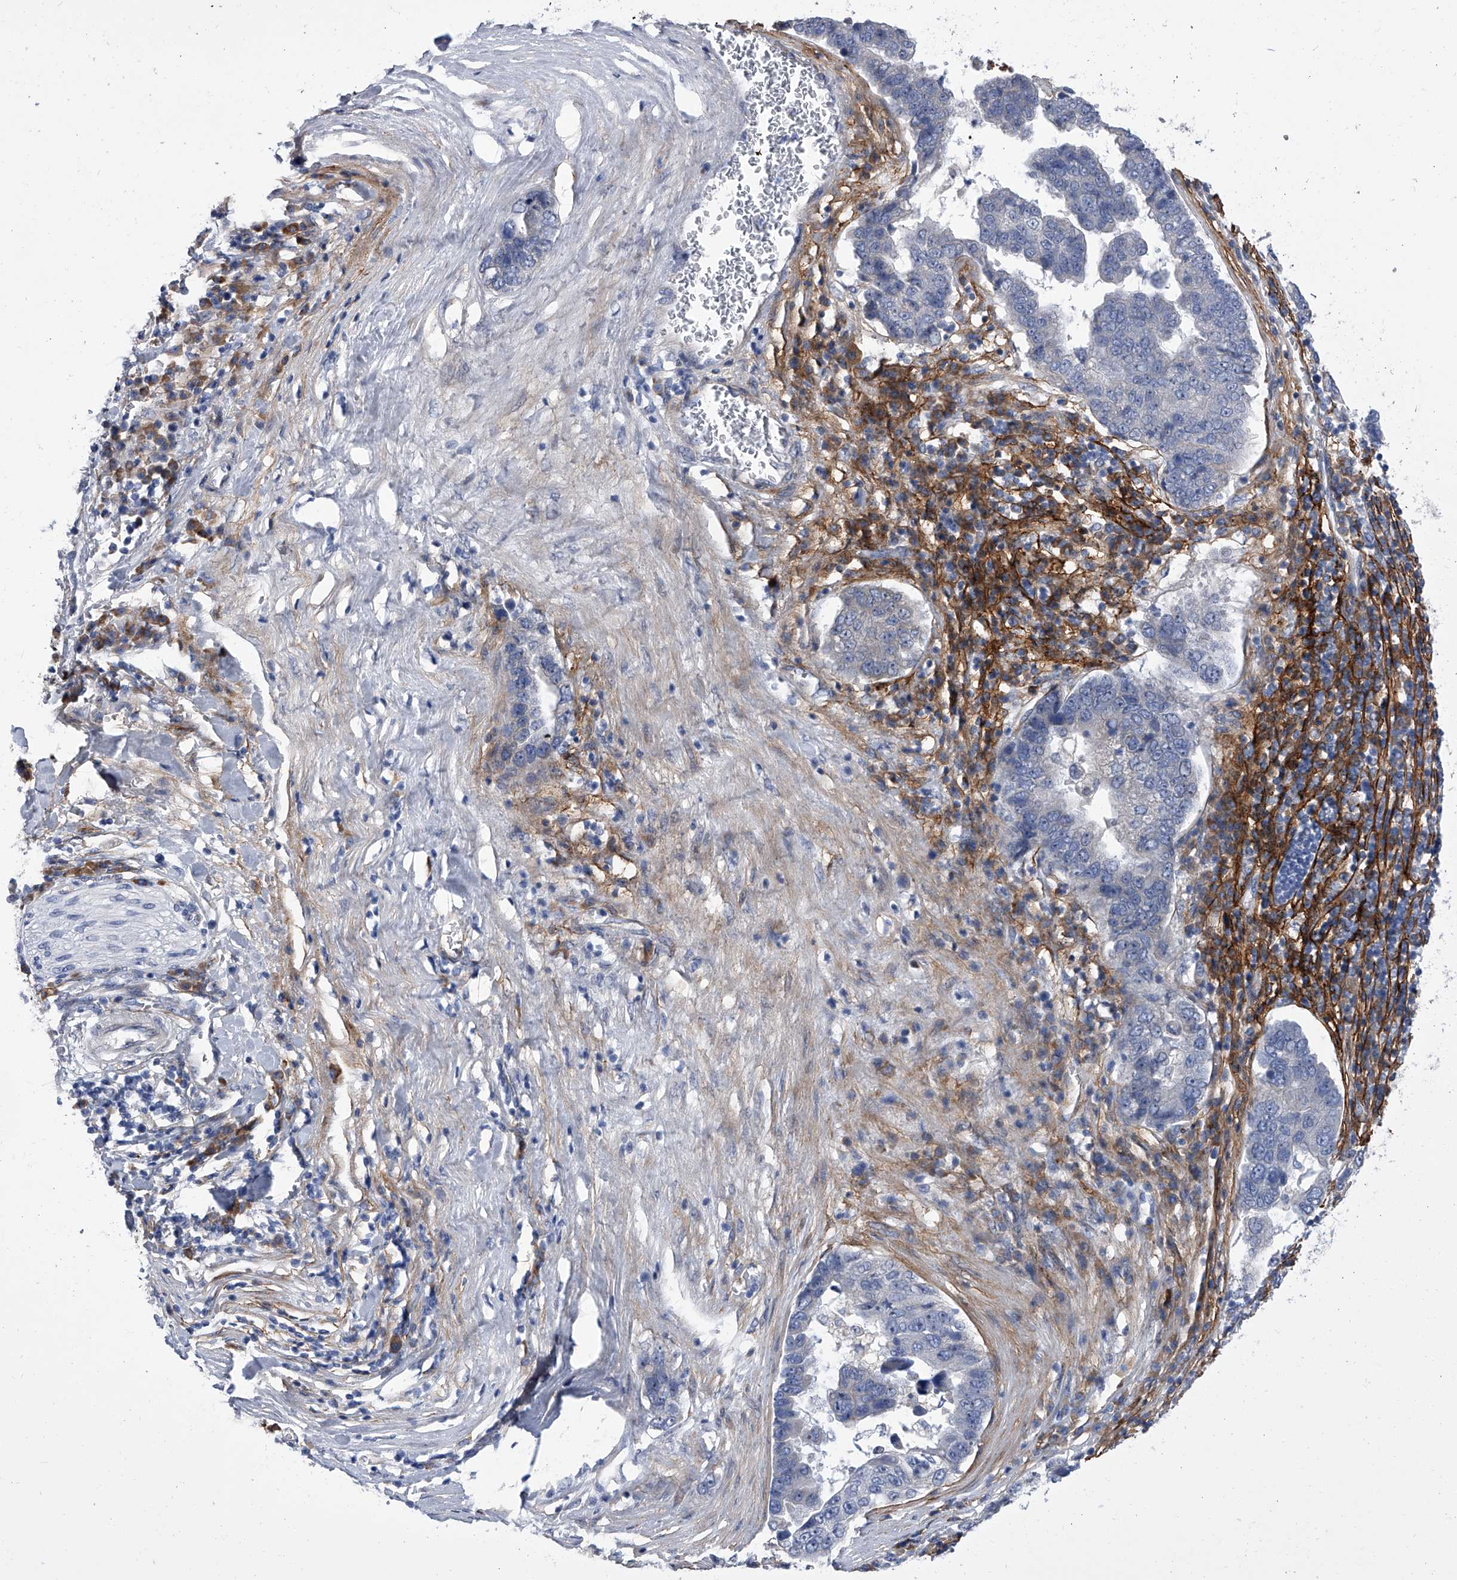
{"staining": {"intensity": "negative", "quantity": "none", "location": "none"}, "tissue": "pancreatic cancer", "cell_type": "Tumor cells", "image_type": "cancer", "snomed": [{"axis": "morphology", "description": "Adenocarcinoma, NOS"}, {"axis": "topography", "description": "Pancreas"}], "caption": "Immunohistochemical staining of human pancreatic cancer exhibits no significant staining in tumor cells.", "gene": "ALG14", "patient": {"sex": "female", "age": 61}}